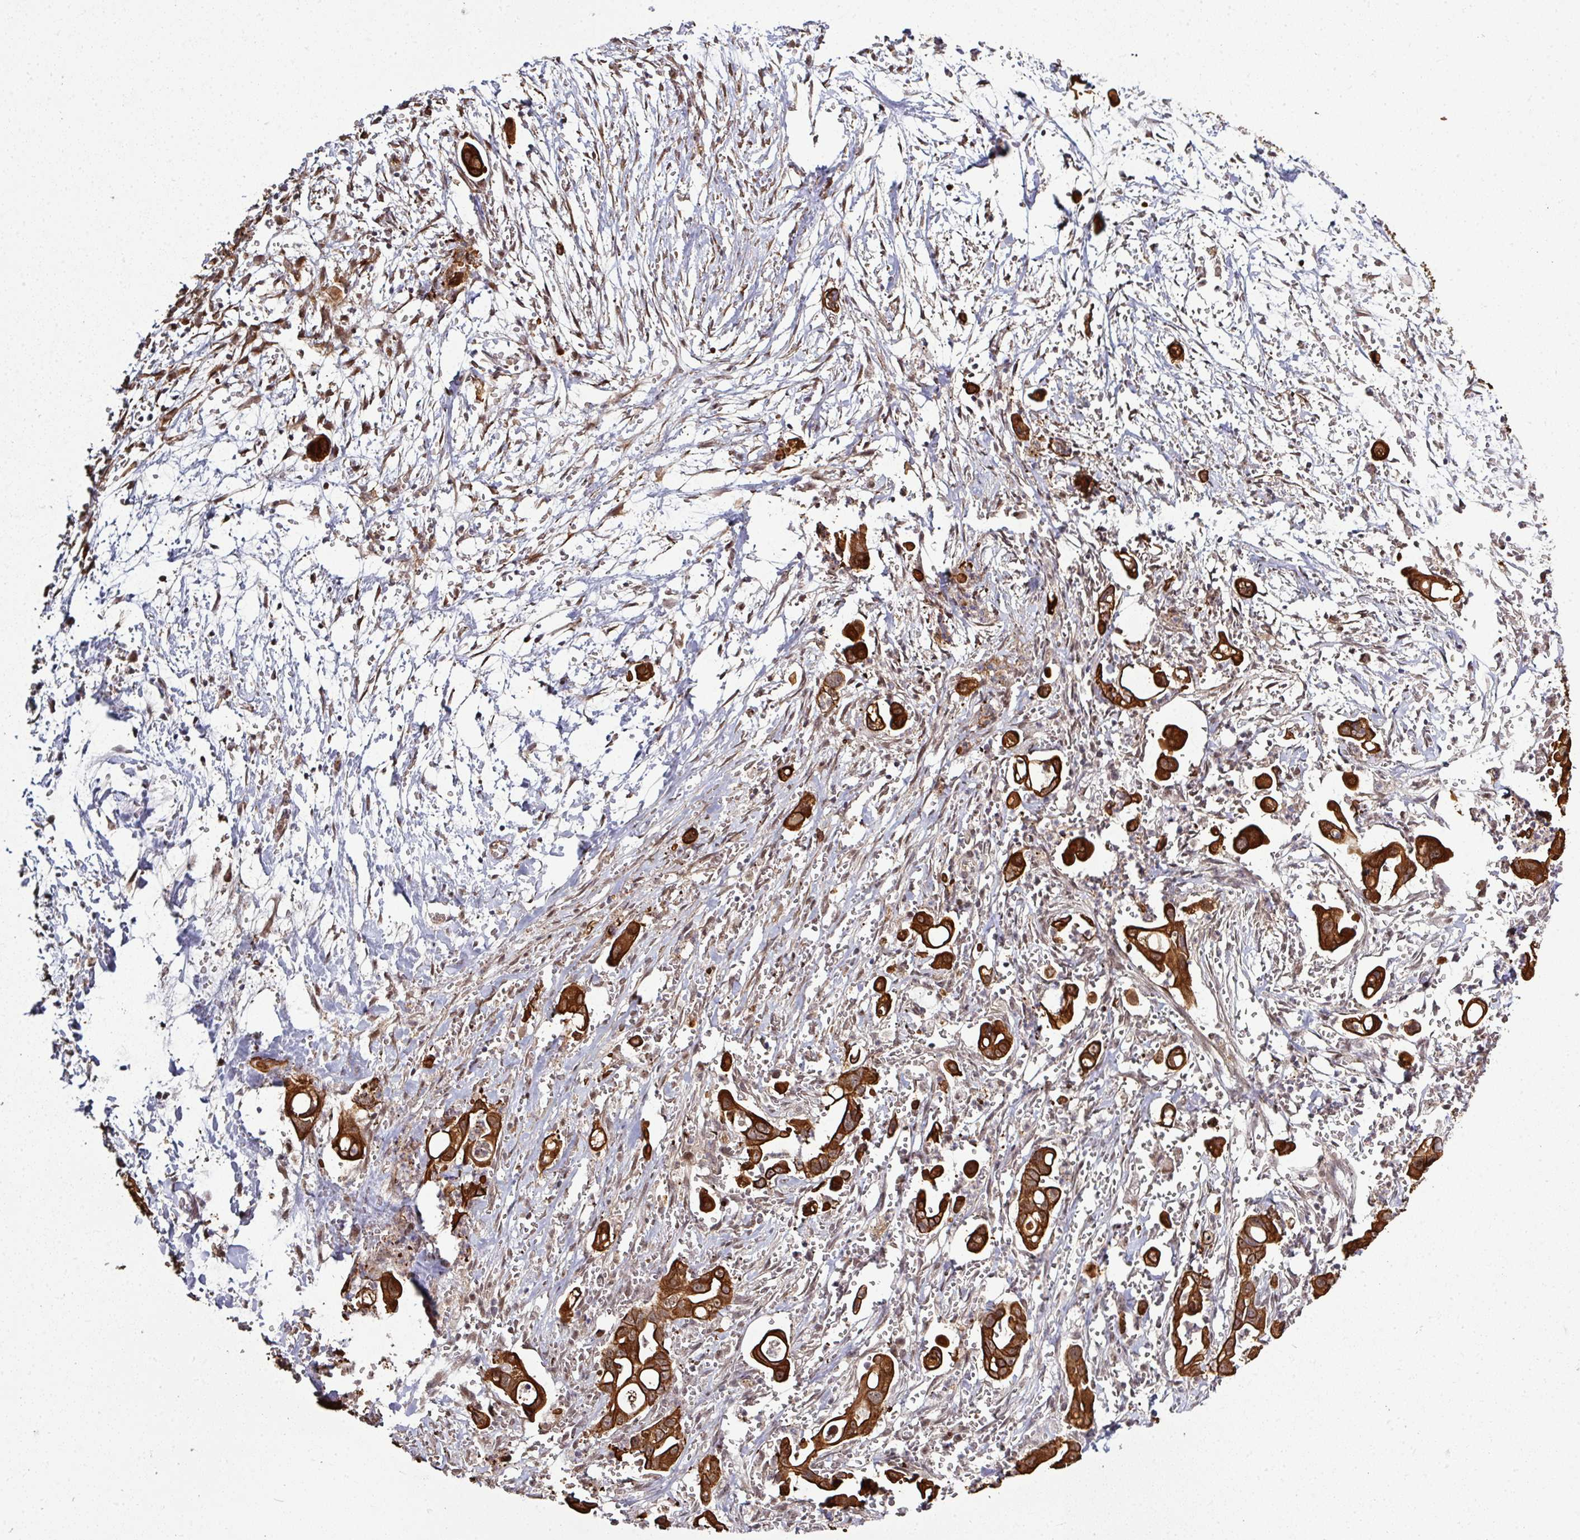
{"staining": {"intensity": "strong", "quantity": ">75%", "location": "cytoplasmic/membranous"}, "tissue": "pancreatic cancer", "cell_type": "Tumor cells", "image_type": "cancer", "snomed": [{"axis": "morphology", "description": "Adenocarcinoma, NOS"}, {"axis": "topography", "description": "Pancreas"}], "caption": "Immunohistochemistry (DAB) staining of adenocarcinoma (pancreatic) displays strong cytoplasmic/membranous protein positivity in approximately >75% of tumor cells.", "gene": "GTF2H3", "patient": {"sex": "male", "age": 61}}